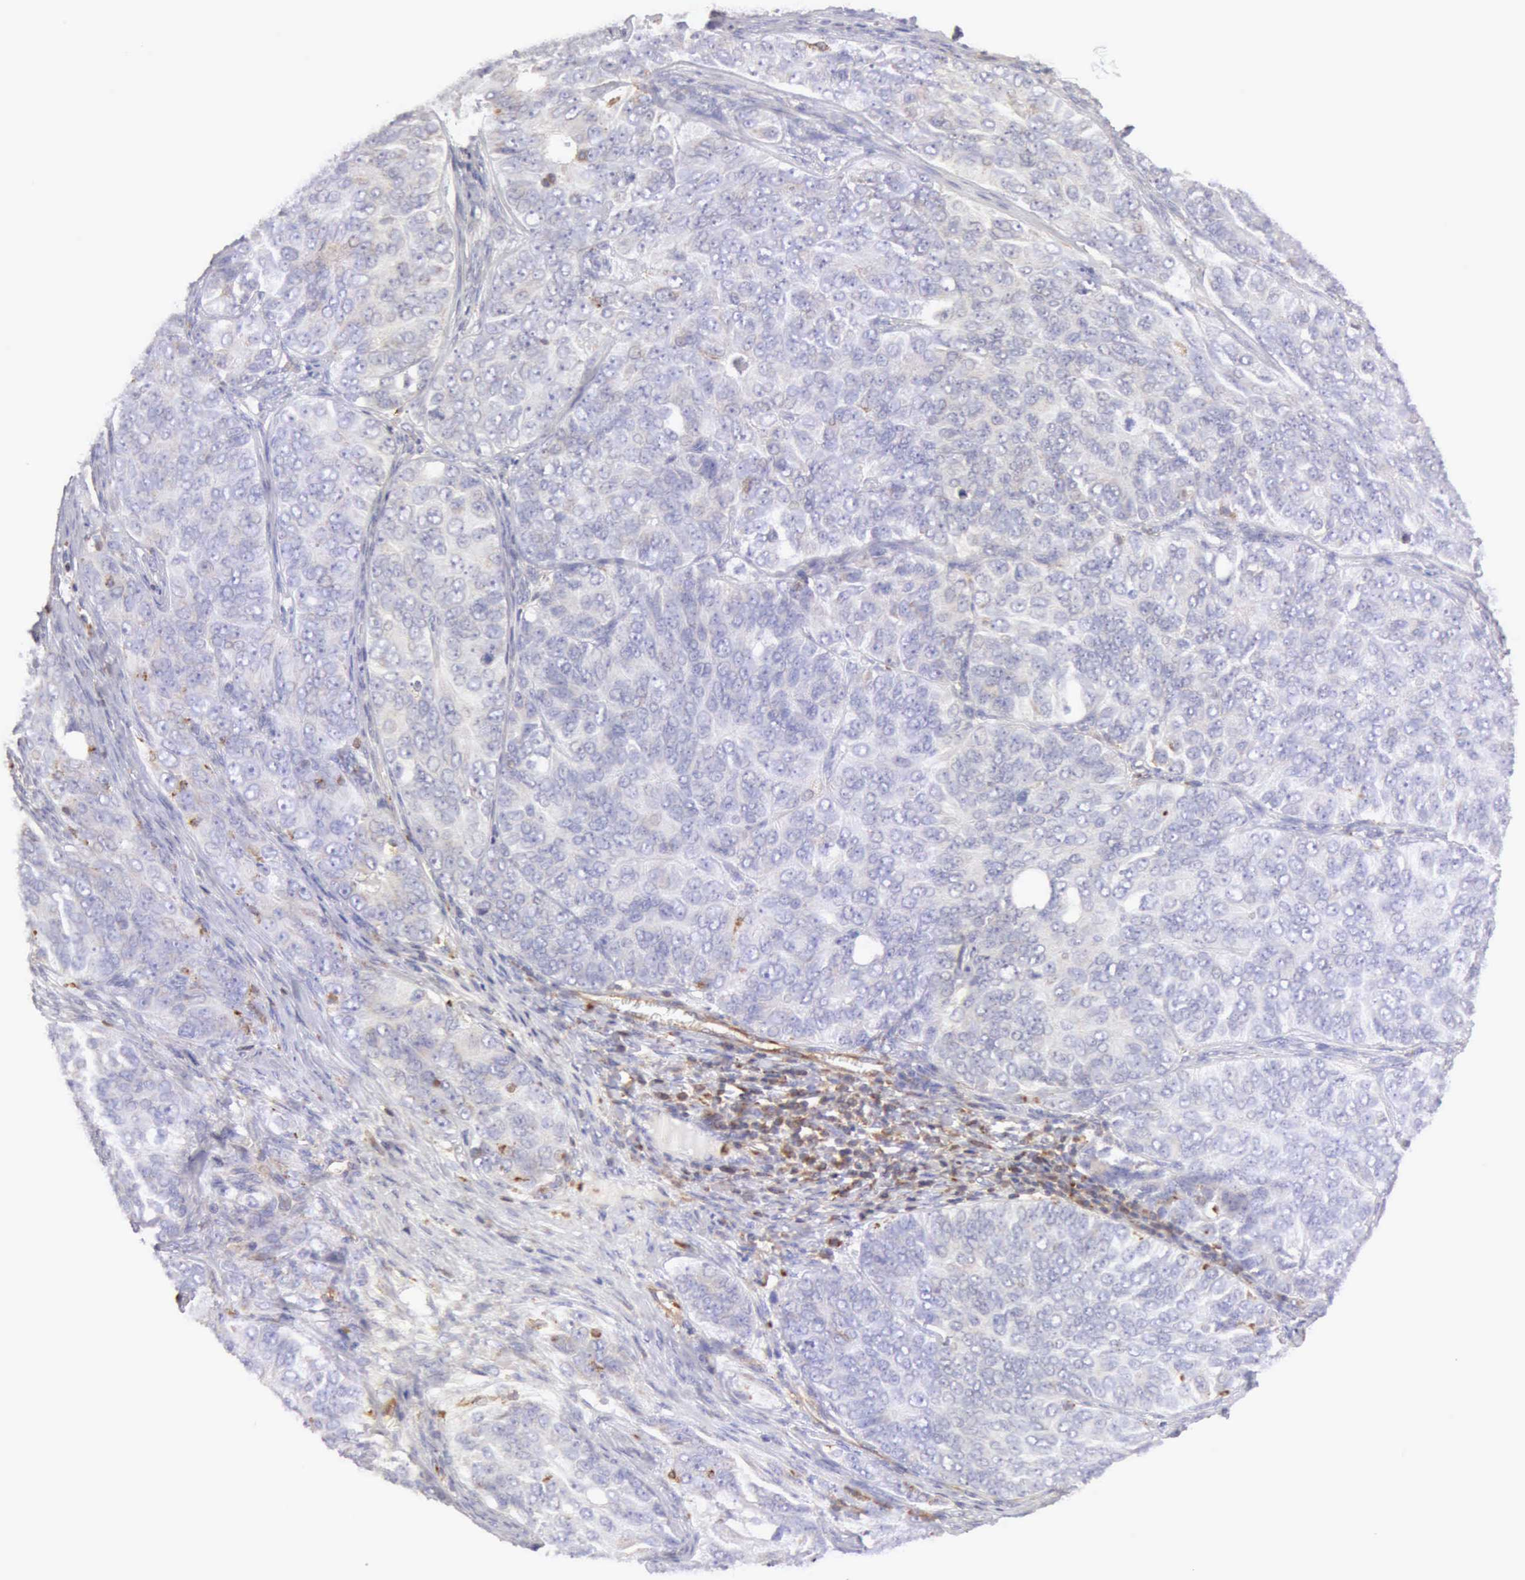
{"staining": {"intensity": "negative", "quantity": "none", "location": "none"}, "tissue": "ovarian cancer", "cell_type": "Tumor cells", "image_type": "cancer", "snomed": [{"axis": "morphology", "description": "Carcinoma, endometroid"}, {"axis": "topography", "description": "Ovary"}], "caption": "Tumor cells show no significant staining in ovarian cancer.", "gene": "ARHGAP4", "patient": {"sex": "female", "age": 51}}